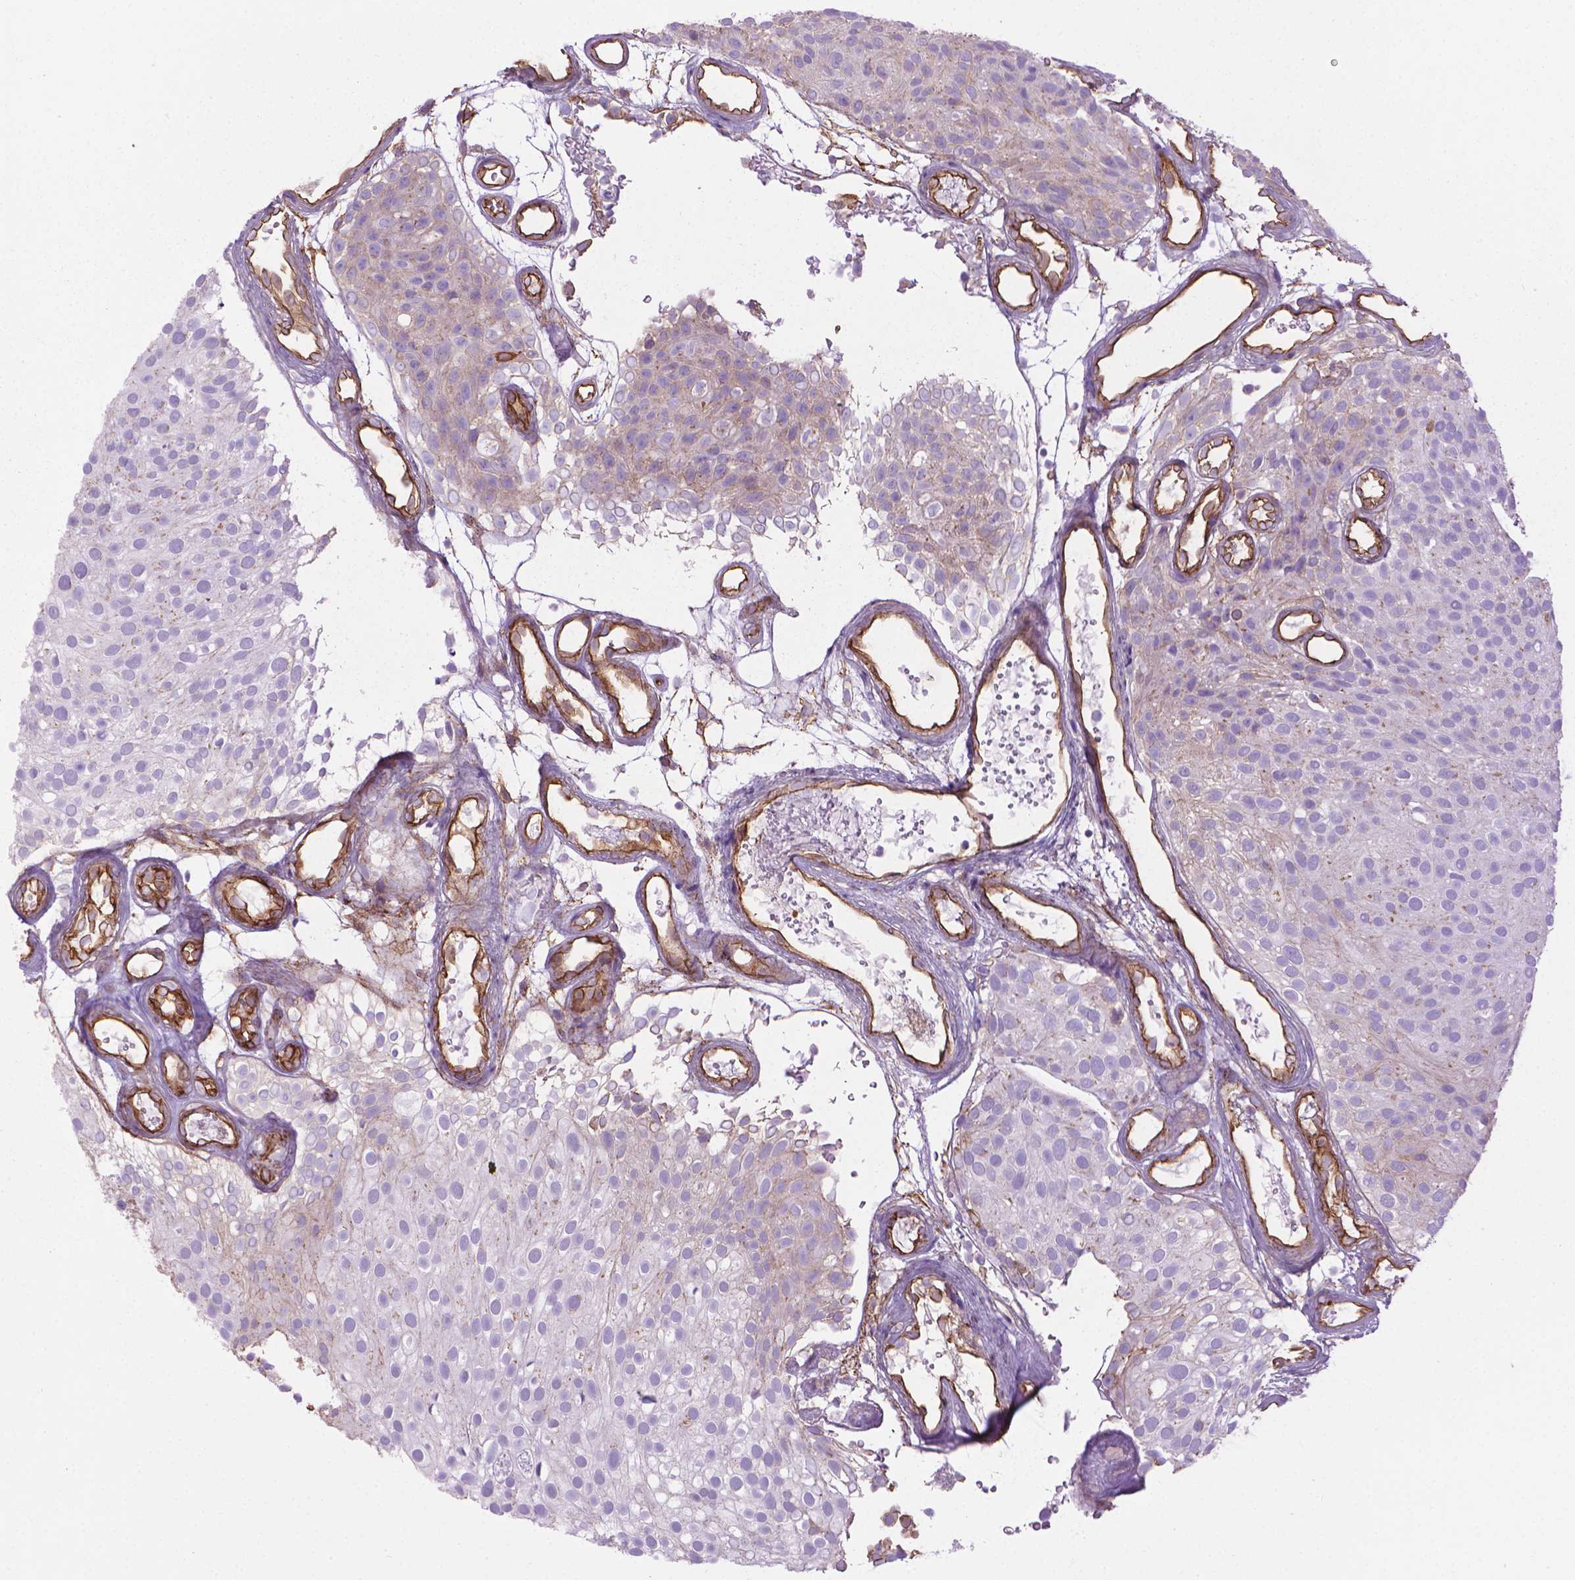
{"staining": {"intensity": "weak", "quantity": "<25%", "location": "cytoplasmic/membranous"}, "tissue": "urothelial cancer", "cell_type": "Tumor cells", "image_type": "cancer", "snomed": [{"axis": "morphology", "description": "Urothelial carcinoma, Low grade"}, {"axis": "topography", "description": "Urinary bladder"}], "caption": "IHC micrograph of neoplastic tissue: human urothelial carcinoma (low-grade) stained with DAB (3,3'-diaminobenzidine) shows no significant protein positivity in tumor cells.", "gene": "TENT5A", "patient": {"sex": "male", "age": 78}}